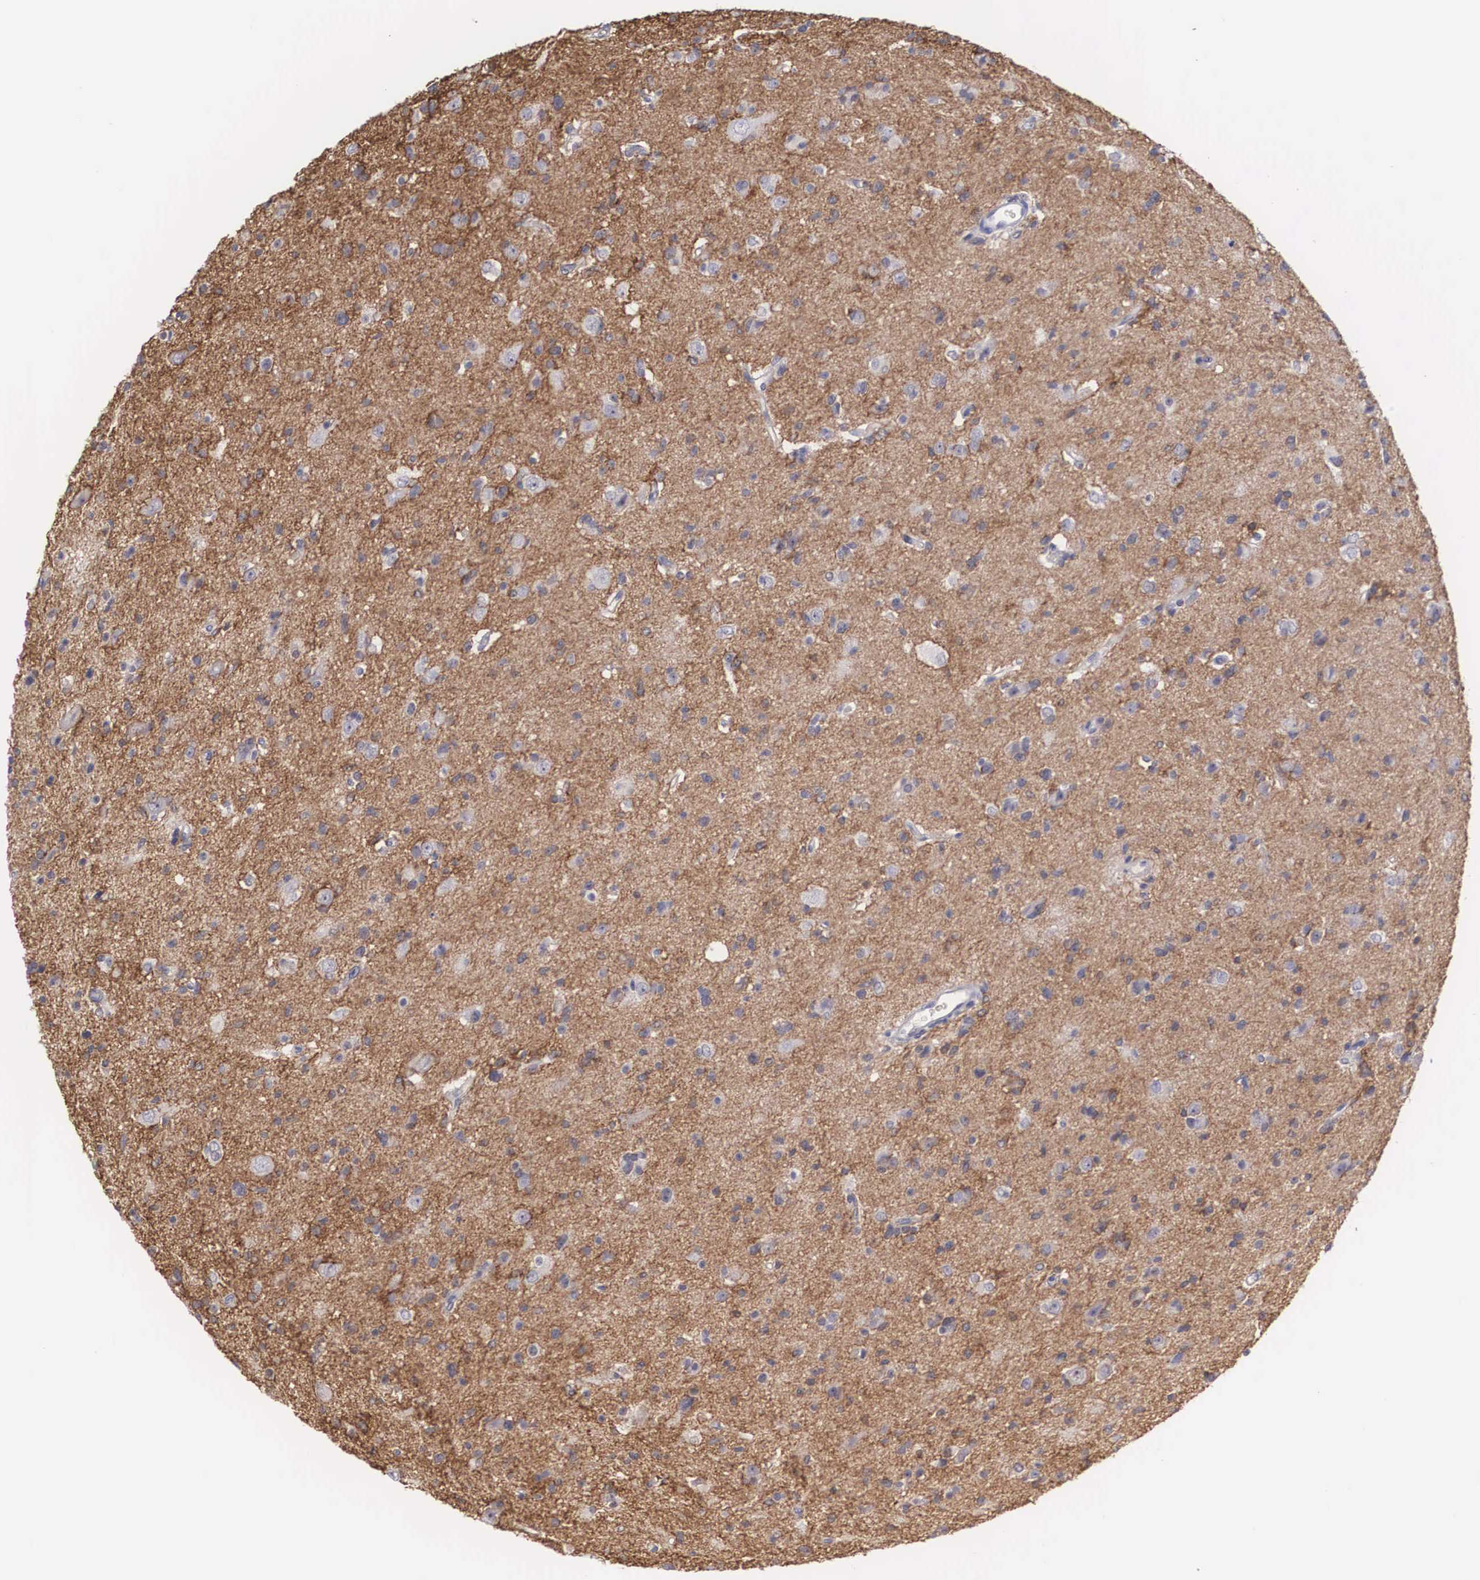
{"staining": {"intensity": "moderate", "quantity": ">75%", "location": "cytoplasmic/membranous"}, "tissue": "glioma", "cell_type": "Tumor cells", "image_type": "cancer", "snomed": [{"axis": "morphology", "description": "Glioma, malignant, Low grade"}, {"axis": "topography", "description": "Brain"}], "caption": "Immunohistochemistry of glioma exhibits medium levels of moderate cytoplasmic/membranous expression in about >75% of tumor cells. The protein of interest is shown in brown color, while the nuclei are stained blue.", "gene": "RBPJ", "patient": {"sex": "female", "age": 46}}